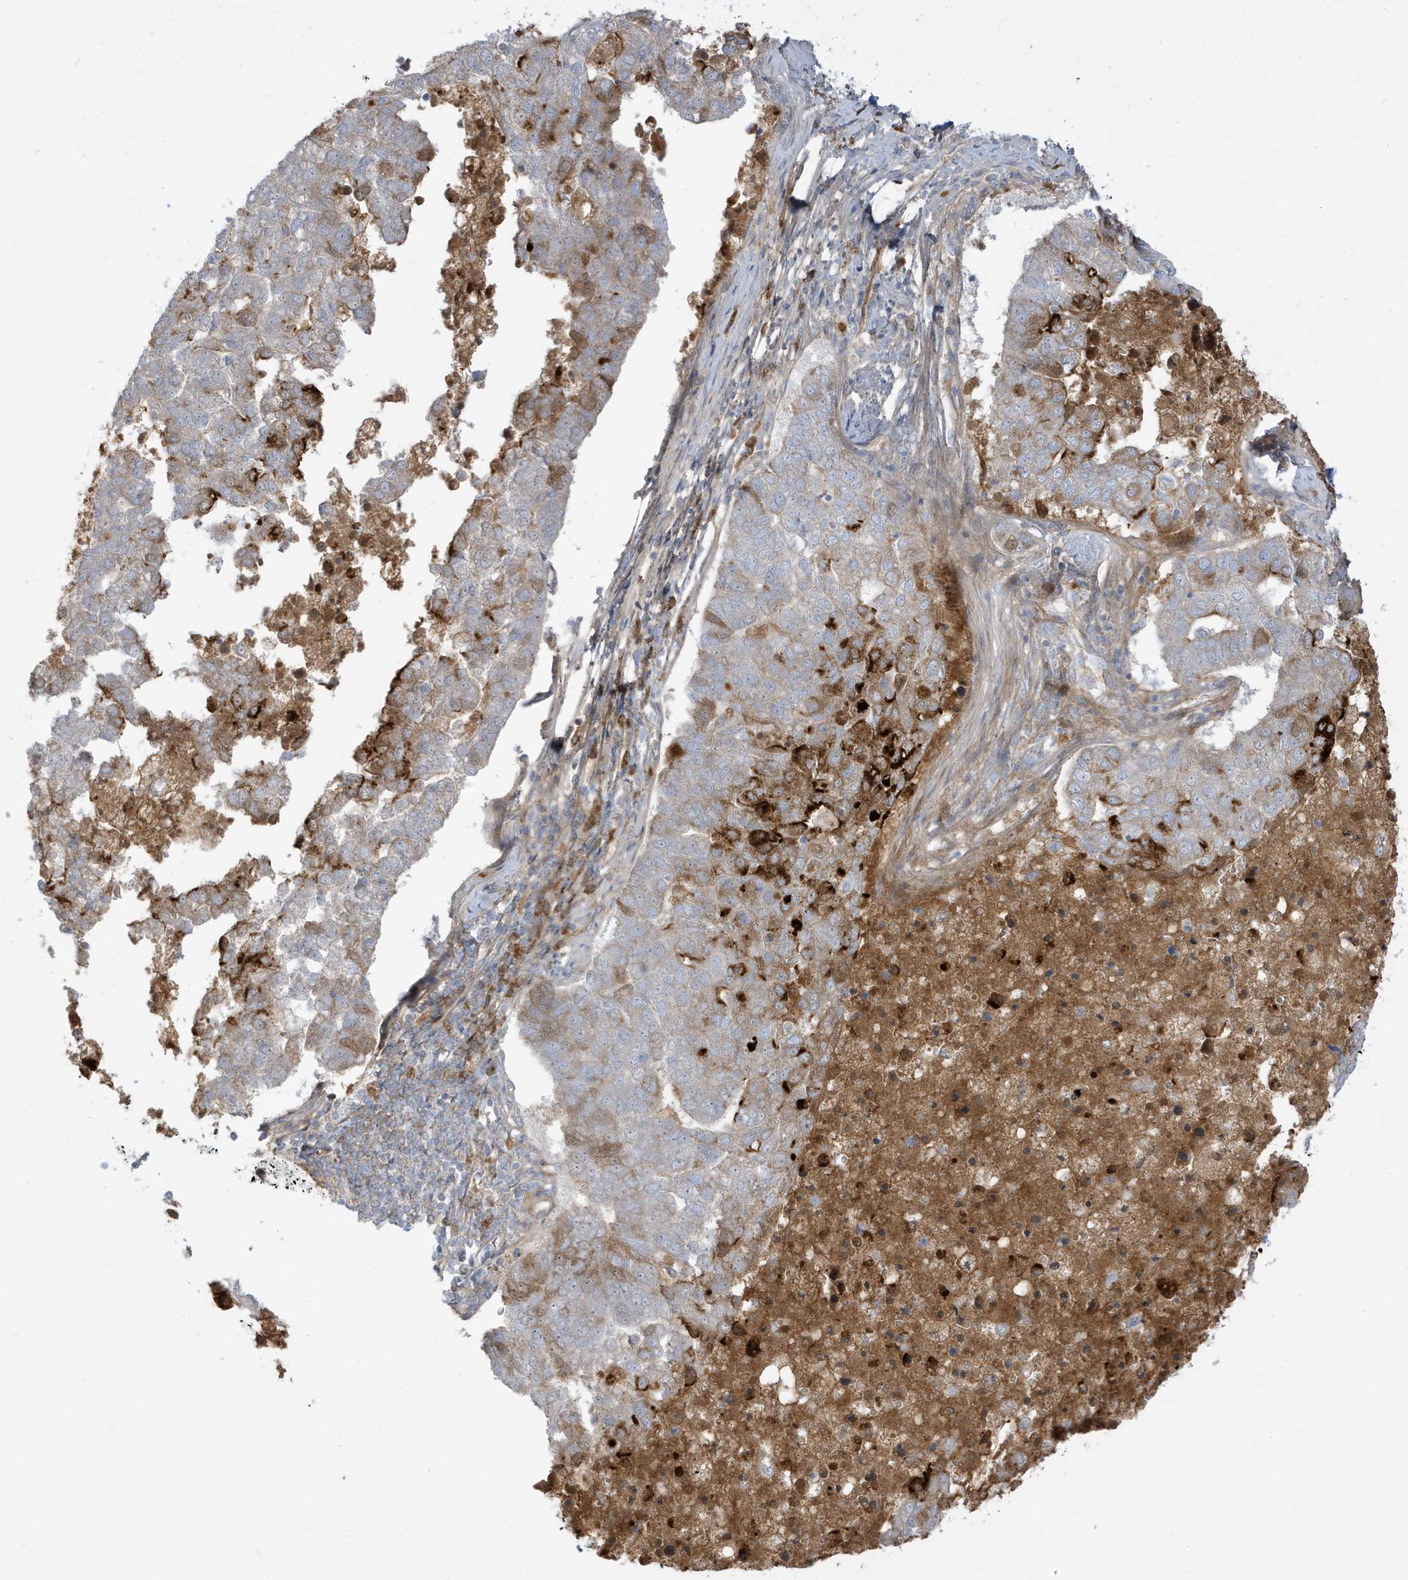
{"staining": {"intensity": "moderate", "quantity": "25%-75%", "location": "cytoplasmic/membranous"}, "tissue": "pancreatic cancer", "cell_type": "Tumor cells", "image_type": "cancer", "snomed": [{"axis": "morphology", "description": "Adenocarcinoma, NOS"}, {"axis": "topography", "description": "Pancreas"}], "caption": "A brown stain shows moderate cytoplasmic/membranous positivity of a protein in pancreatic adenocarcinoma tumor cells.", "gene": "IFT57", "patient": {"sex": "female", "age": 61}}